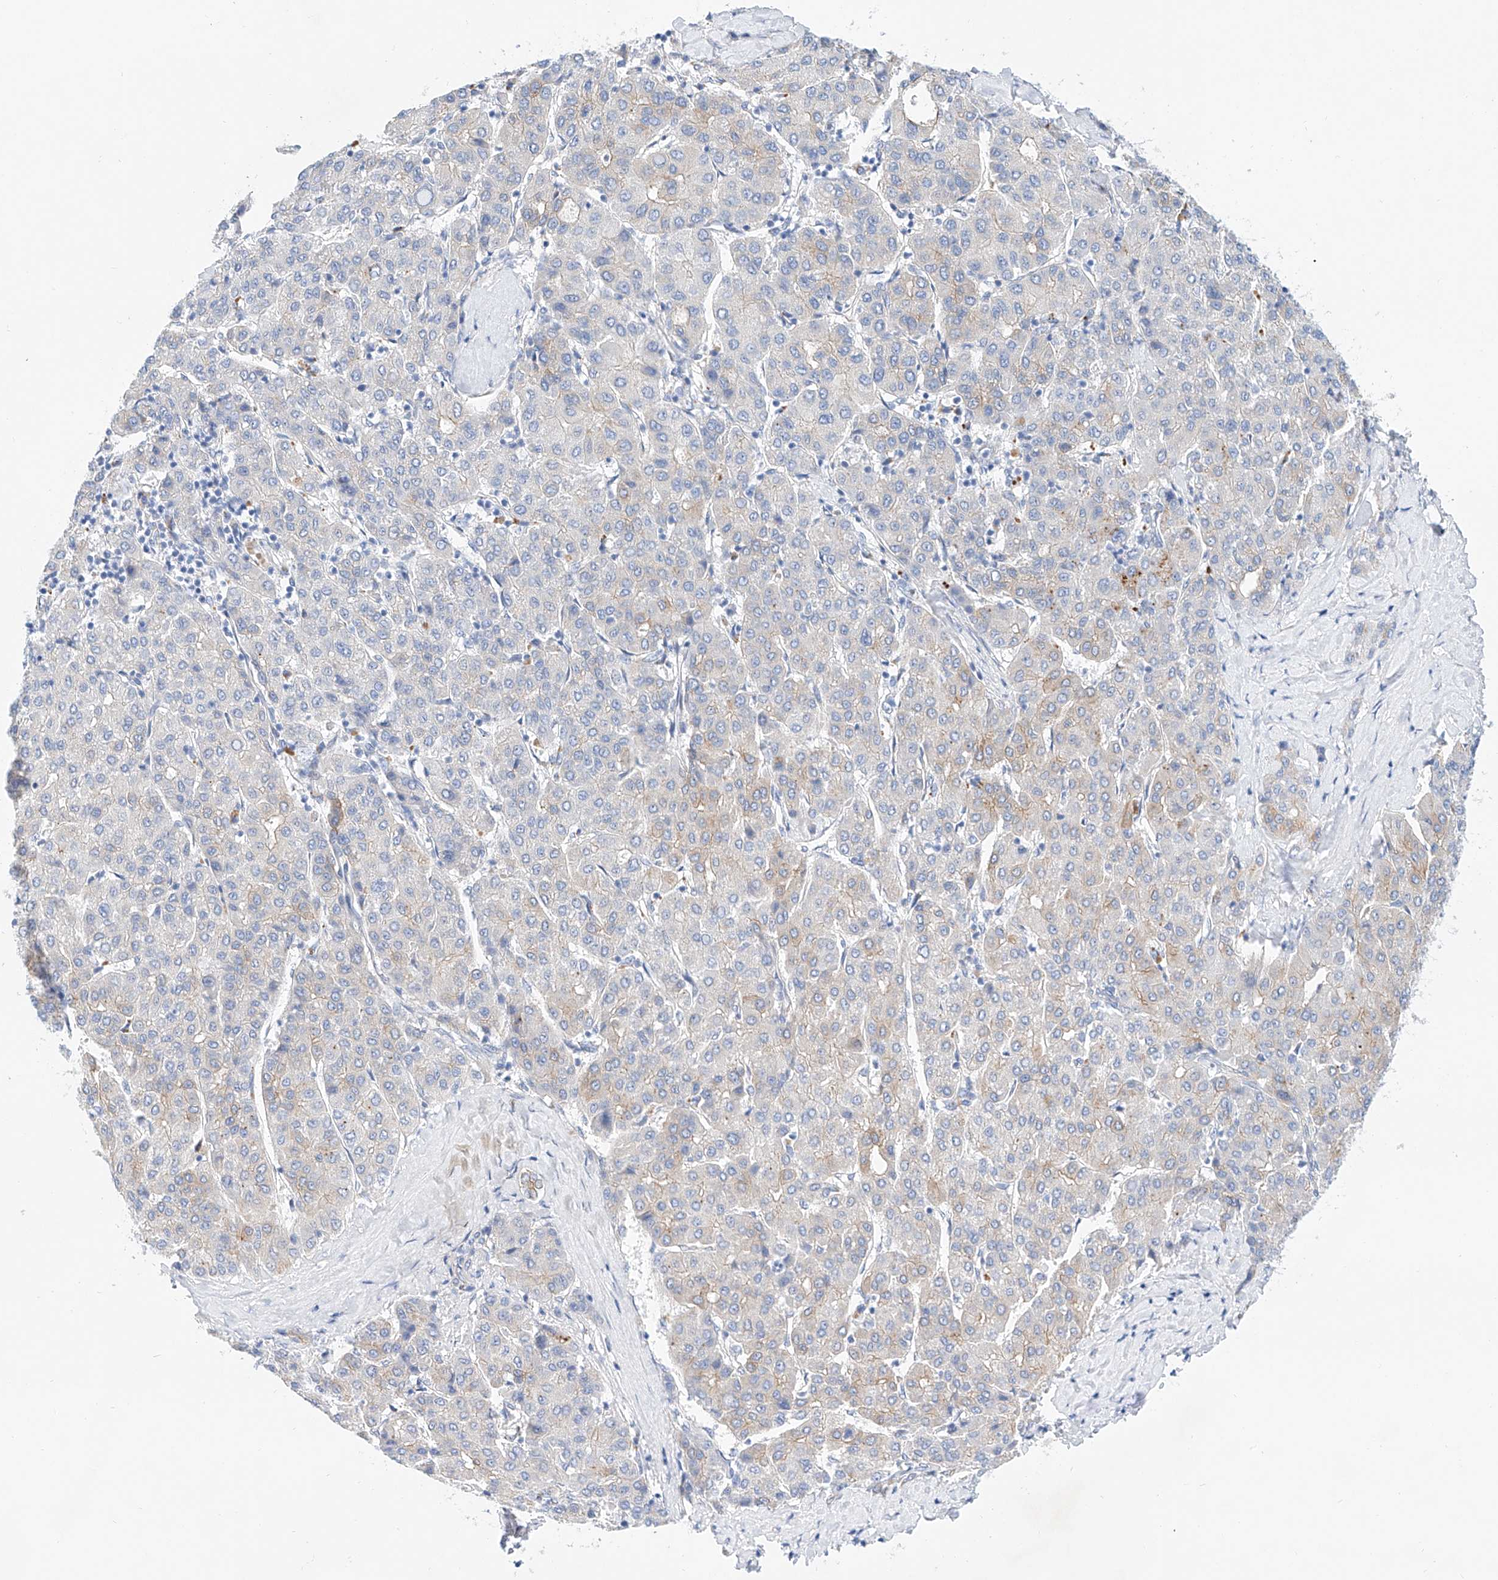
{"staining": {"intensity": "negative", "quantity": "none", "location": "none"}, "tissue": "liver cancer", "cell_type": "Tumor cells", "image_type": "cancer", "snomed": [{"axis": "morphology", "description": "Carcinoma, Hepatocellular, NOS"}, {"axis": "topography", "description": "Liver"}], "caption": "The immunohistochemistry micrograph has no significant staining in tumor cells of liver hepatocellular carcinoma tissue.", "gene": "SBSPON", "patient": {"sex": "male", "age": 65}}